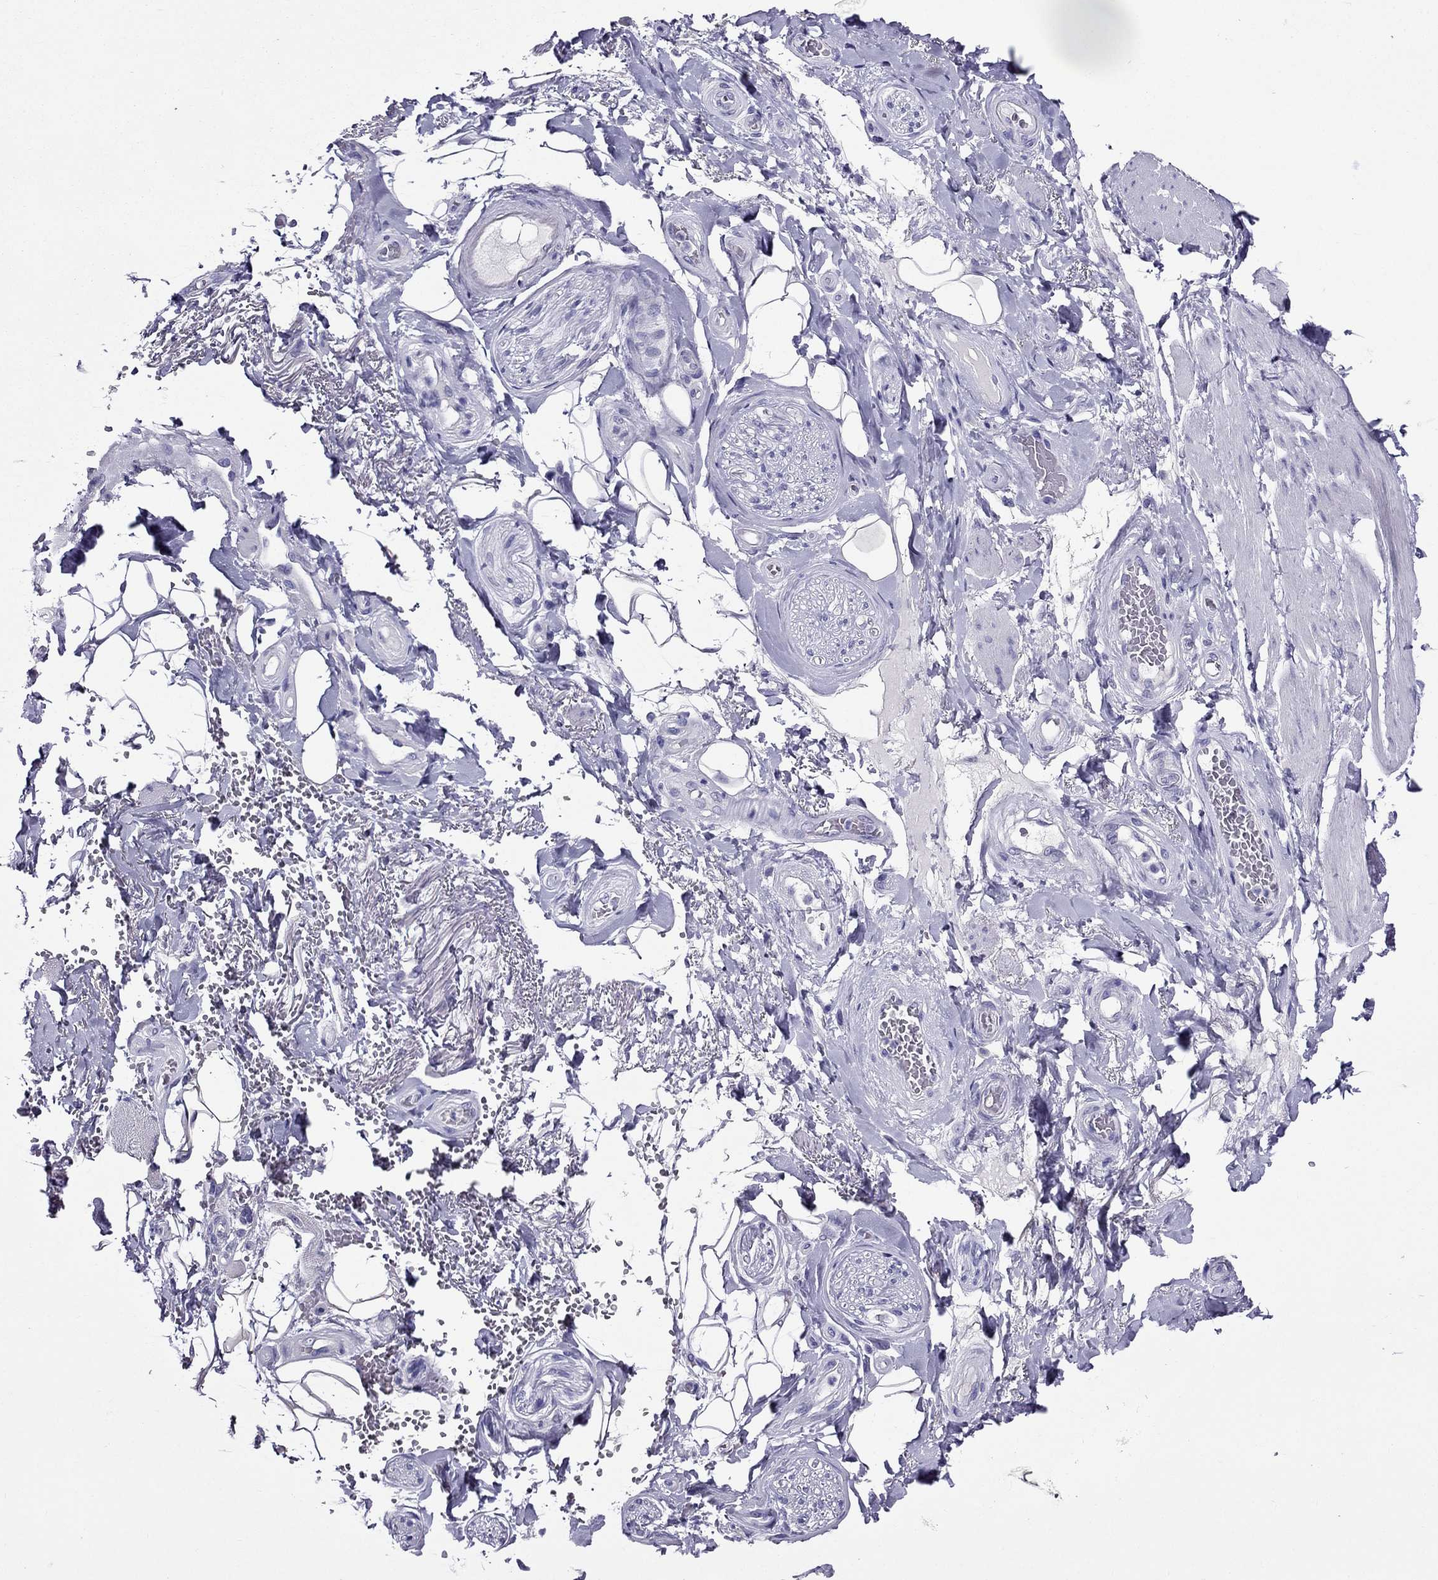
{"staining": {"intensity": "negative", "quantity": "none", "location": "none"}, "tissue": "adipose tissue", "cell_type": "Adipocytes", "image_type": "normal", "snomed": [{"axis": "morphology", "description": "Normal tissue, NOS"}, {"axis": "topography", "description": "Anal"}, {"axis": "topography", "description": "Peripheral nerve tissue"}], "caption": "This photomicrograph is of normal adipose tissue stained with immunohistochemistry to label a protein in brown with the nuclei are counter-stained blue. There is no staining in adipocytes.", "gene": "ZNF541", "patient": {"sex": "male", "age": 53}}